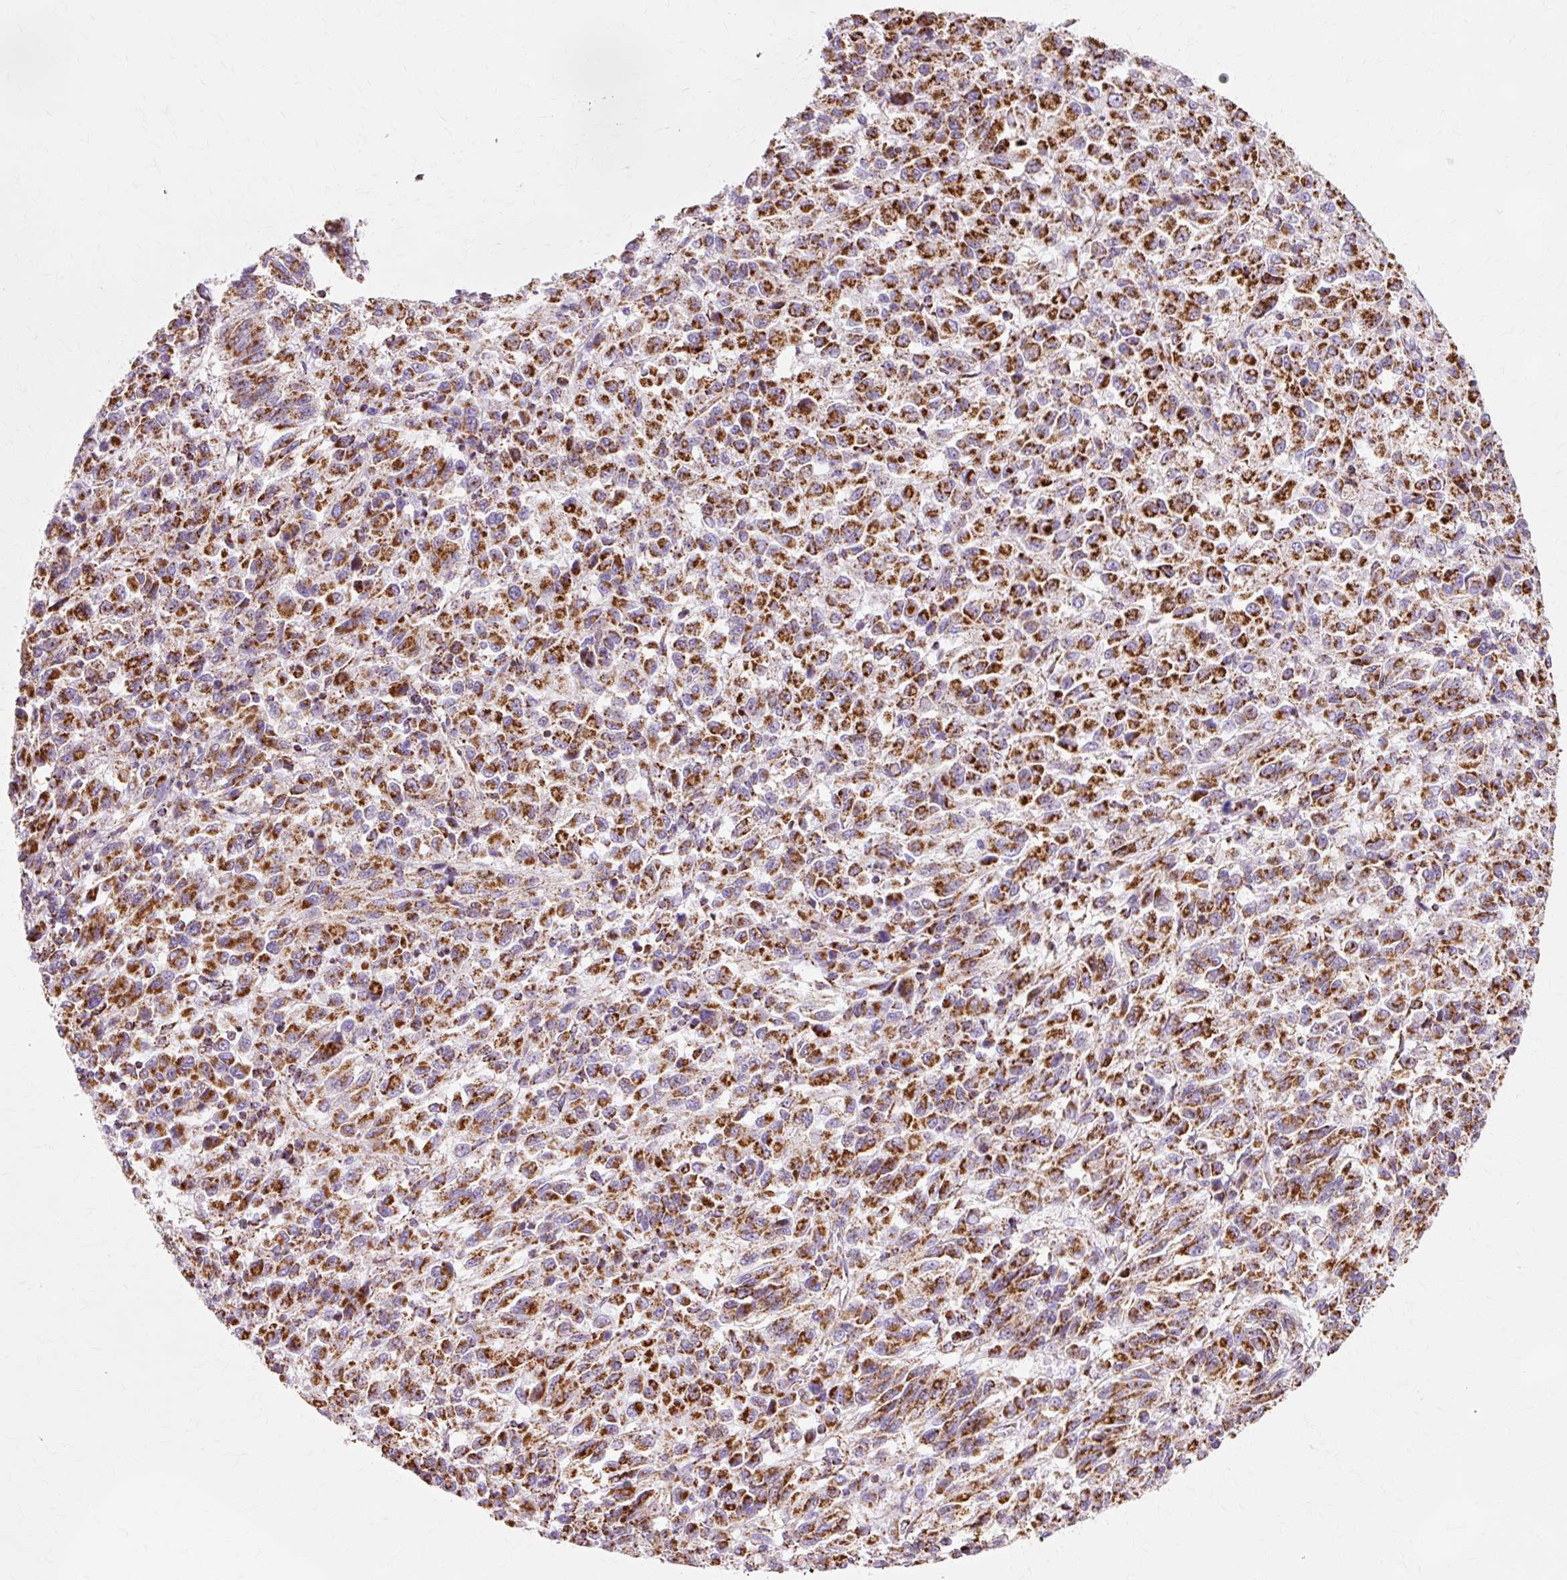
{"staining": {"intensity": "strong", "quantity": ">75%", "location": "cytoplasmic/membranous"}, "tissue": "melanoma", "cell_type": "Tumor cells", "image_type": "cancer", "snomed": [{"axis": "morphology", "description": "Malignant melanoma, Metastatic site"}, {"axis": "topography", "description": "Lung"}], "caption": "Strong cytoplasmic/membranous protein positivity is appreciated in about >75% of tumor cells in melanoma.", "gene": "ATP5PO", "patient": {"sex": "male", "age": 64}}